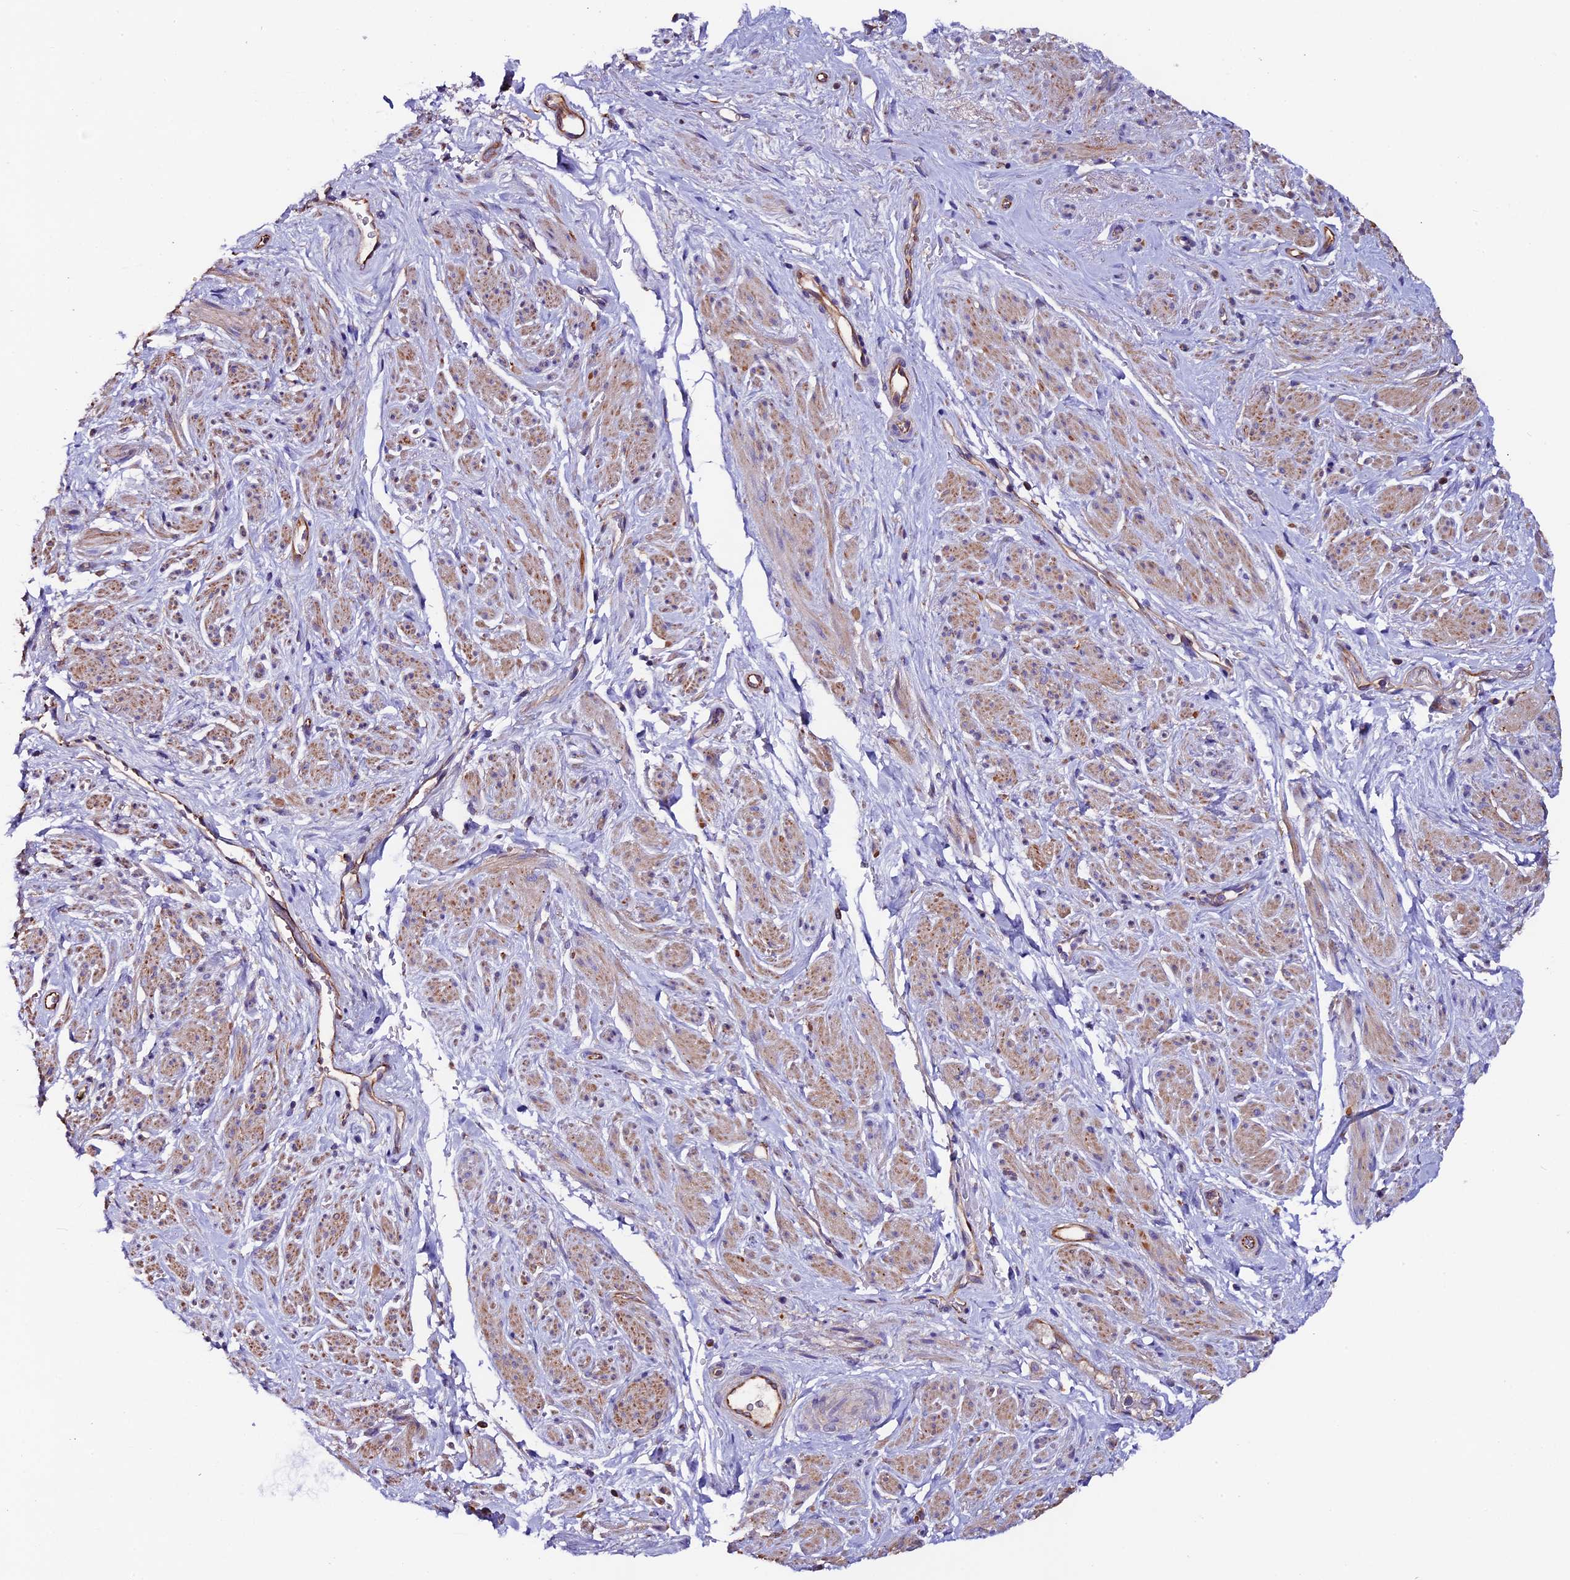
{"staining": {"intensity": "weak", "quantity": "25%-75%", "location": "cytoplasmic/membranous"}, "tissue": "smooth muscle", "cell_type": "Smooth muscle cells", "image_type": "normal", "snomed": [{"axis": "morphology", "description": "Normal tissue, NOS"}, {"axis": "topography", "description": "Smooth muscle"}, {"axis": "topography", "description": "Peripheral nerve tissue"}], "caption": "Smooth muscle stained with immunohistochemistry reveals weak cytoplasmic/membranous staining in approximately 25%-75% of smooth muscle cells.", "gene": "CLN5", "patient": {"sex": "male", "age": 69}}